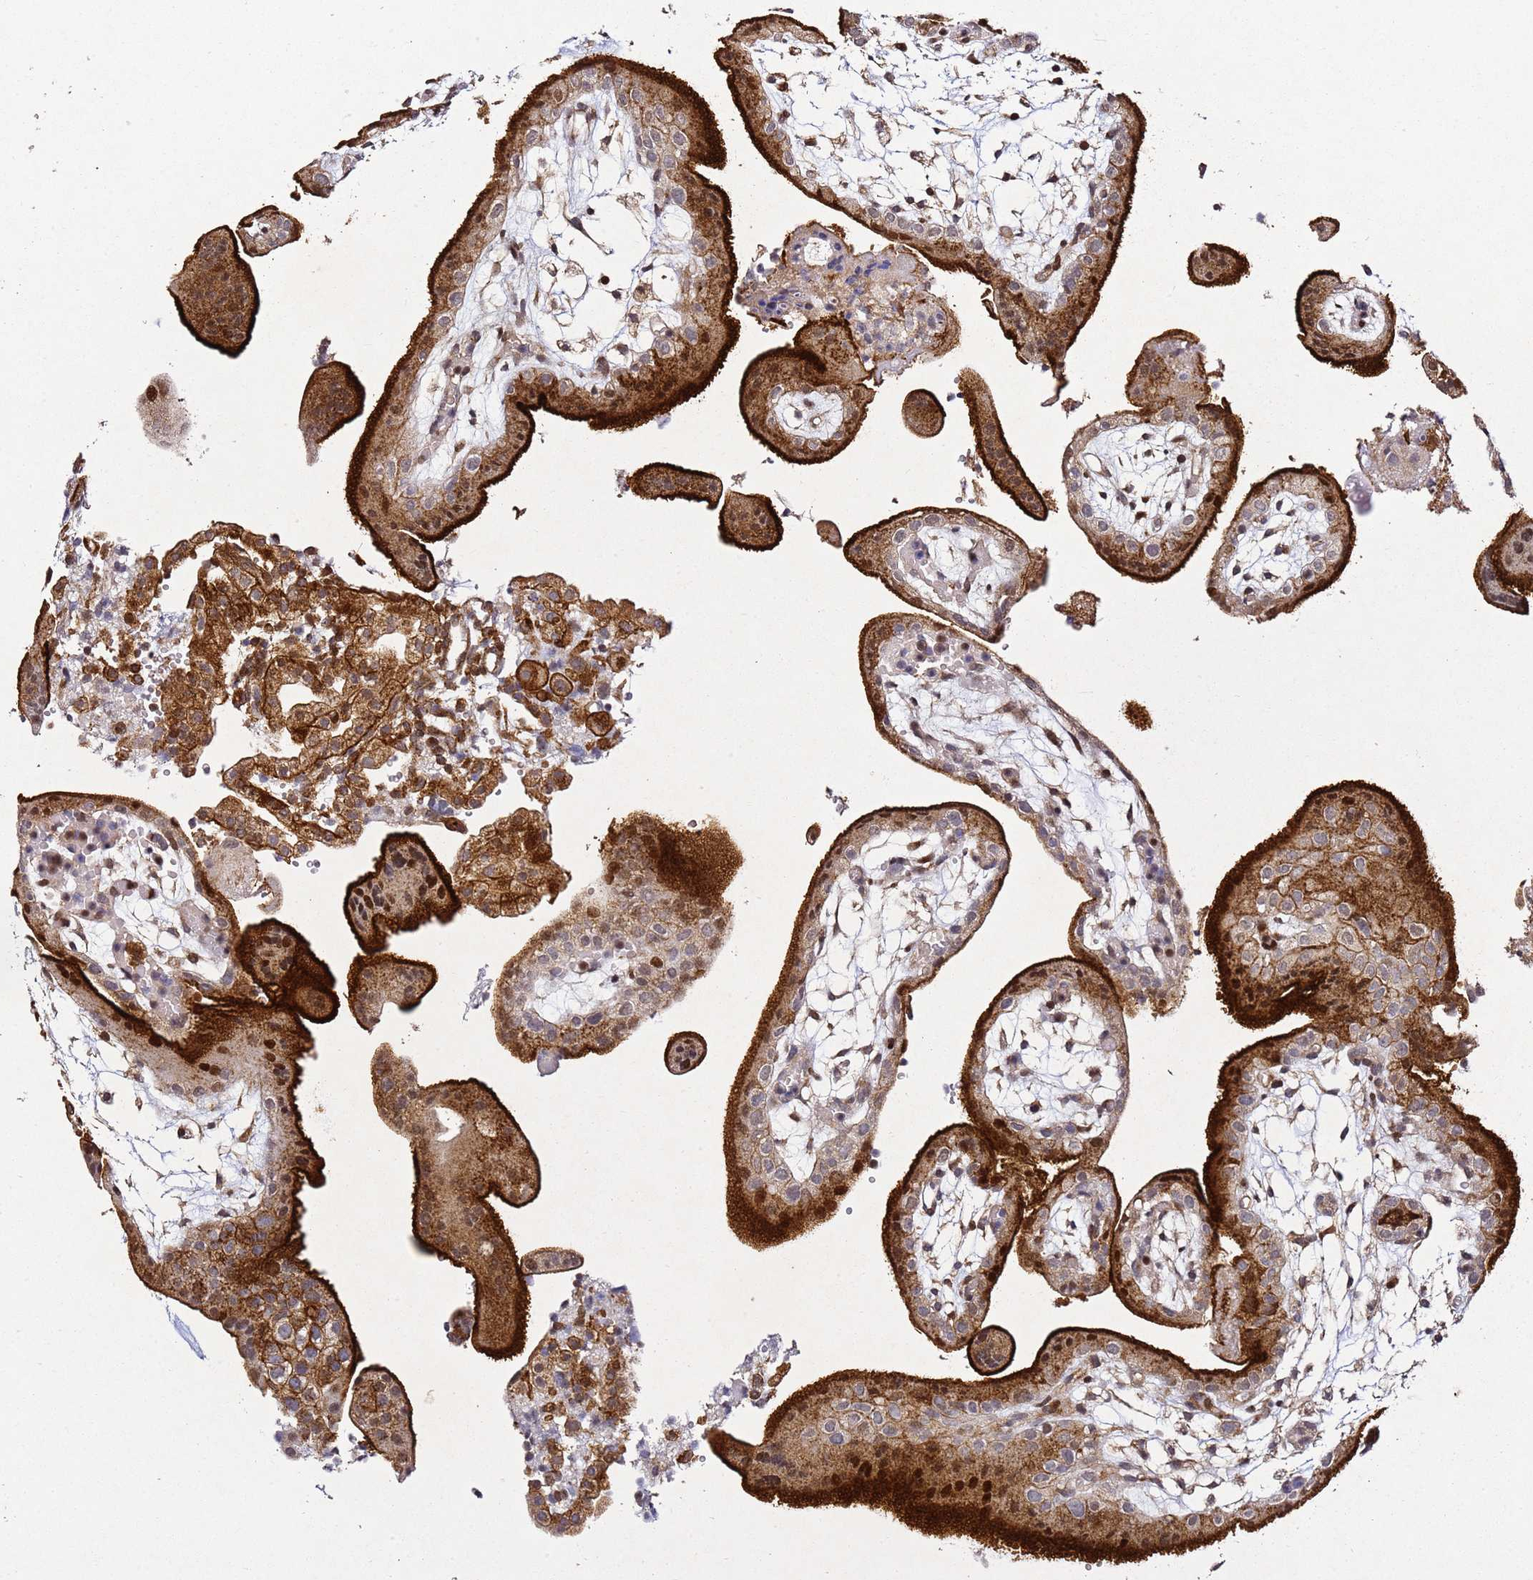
{"staining": {"intensity": "strong", "quantity": ">75%", "location": "cytoplasmic/membranous"}, "tissue": "placenta", "cell_type": "Decidual cells", "image_type": "normal", "snomed": [{"axis": "morphology", "description": "Normal tissue, NOS"}, {"axis": "topography", "description": "Placenta"}], "caption": "IHC histopathology image of normal placenta stained for a protein (brown), which demonstrates high levels of strong cytoplasmic/membranous positivity in about >75% of decidual cells.", "gene": "ZNF296", "patient": {"sex": "female", "age": 18}}